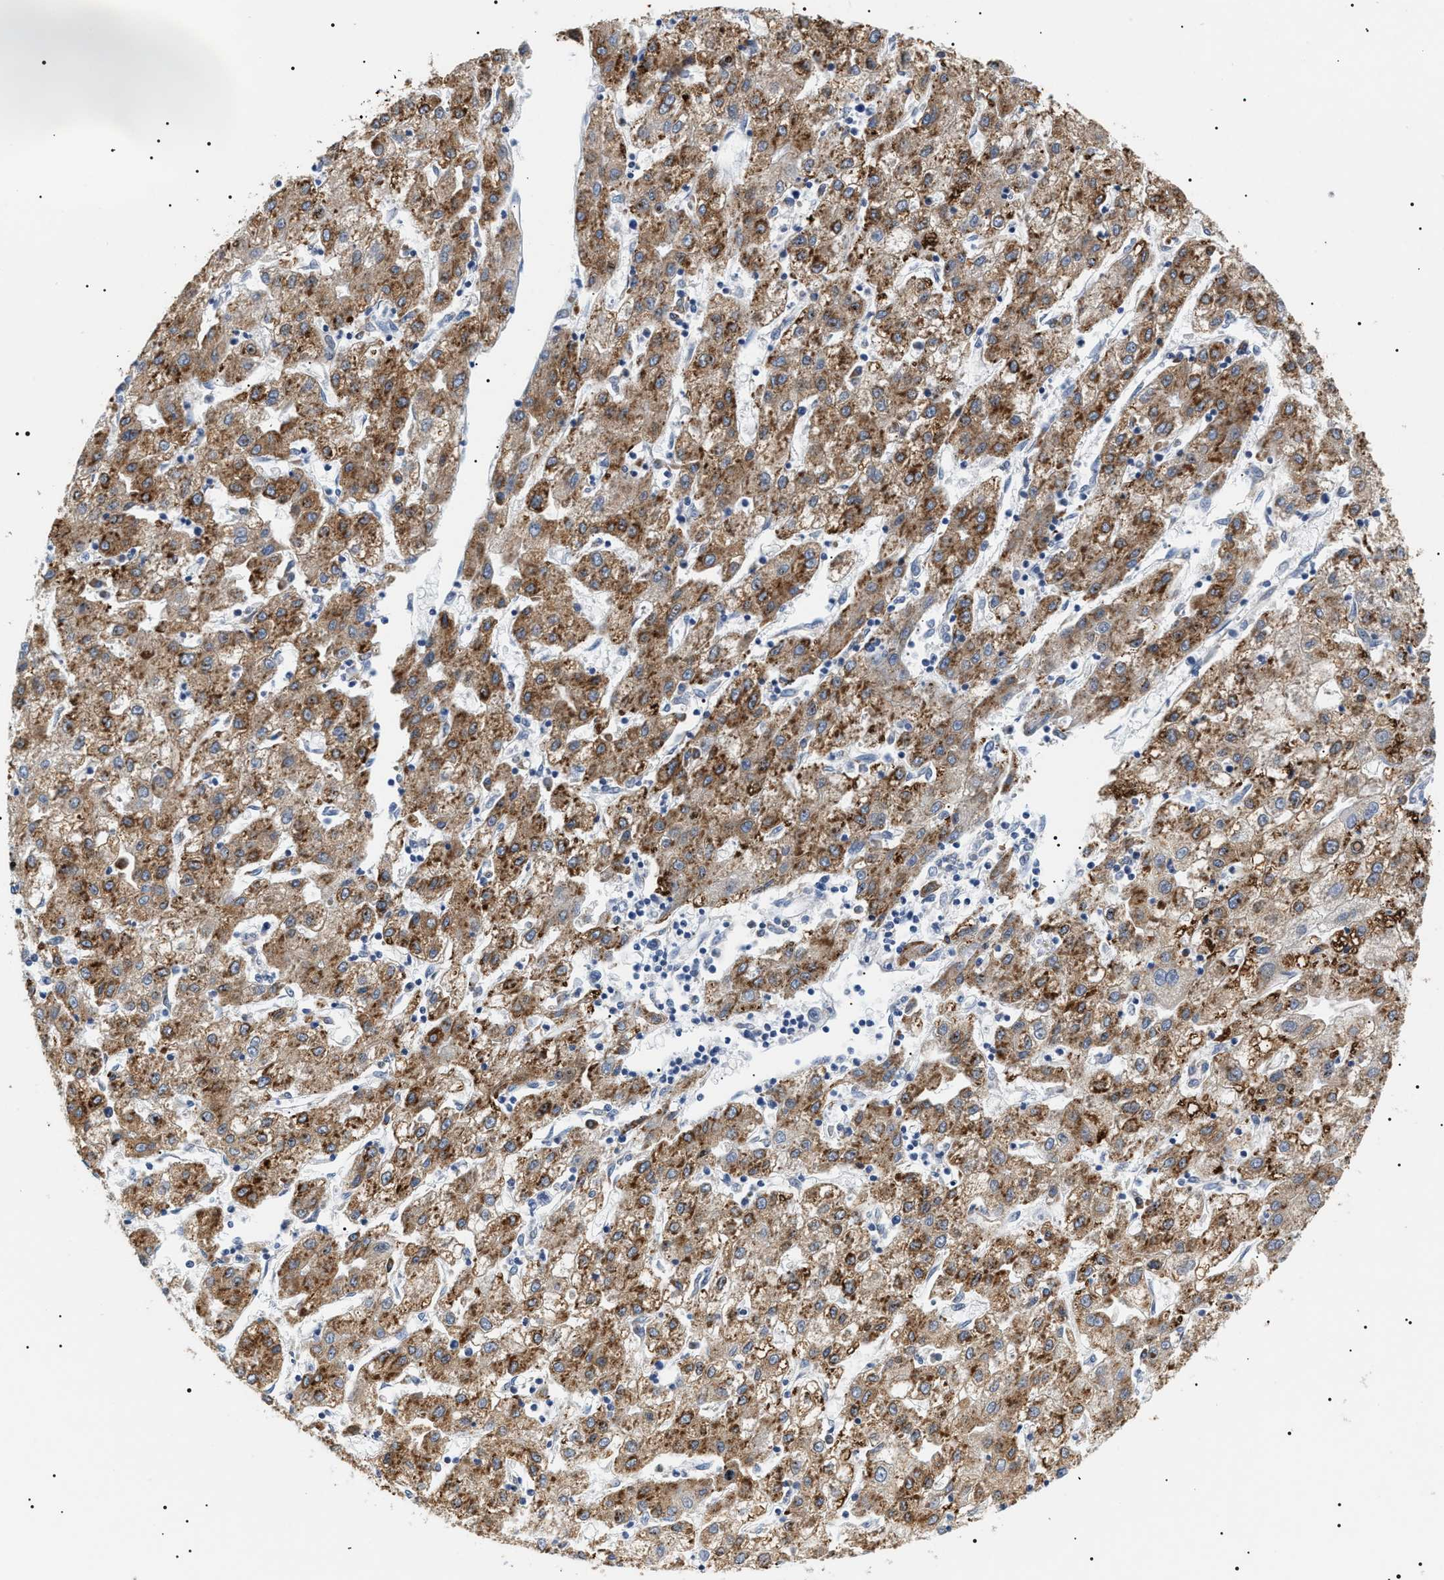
{"staining": {"intensity": "moderate", "quantity": "25%-75%", "location": "cytoplasmic/membranous"}, "tissue": "liver cancer", "cell_type": "Tumor cells", "image_type": "cancer", "snomed": [{"axis": "morphology", "description": "Carcinoma, Hepatocellular, NOS"}, {"axis": "topography", "description": "Liver"}], "caption": "Immunohistochemistry image of human liver cancer (hepatocellular carcinoma) stained for a protein (brown), which displays medium levels of moderate cytoplasmic/membranous expression in approximately 25%-75% of tumor cells.", "gene": "HSD17B11", "patient": {"sex": "male", "age": 72}}